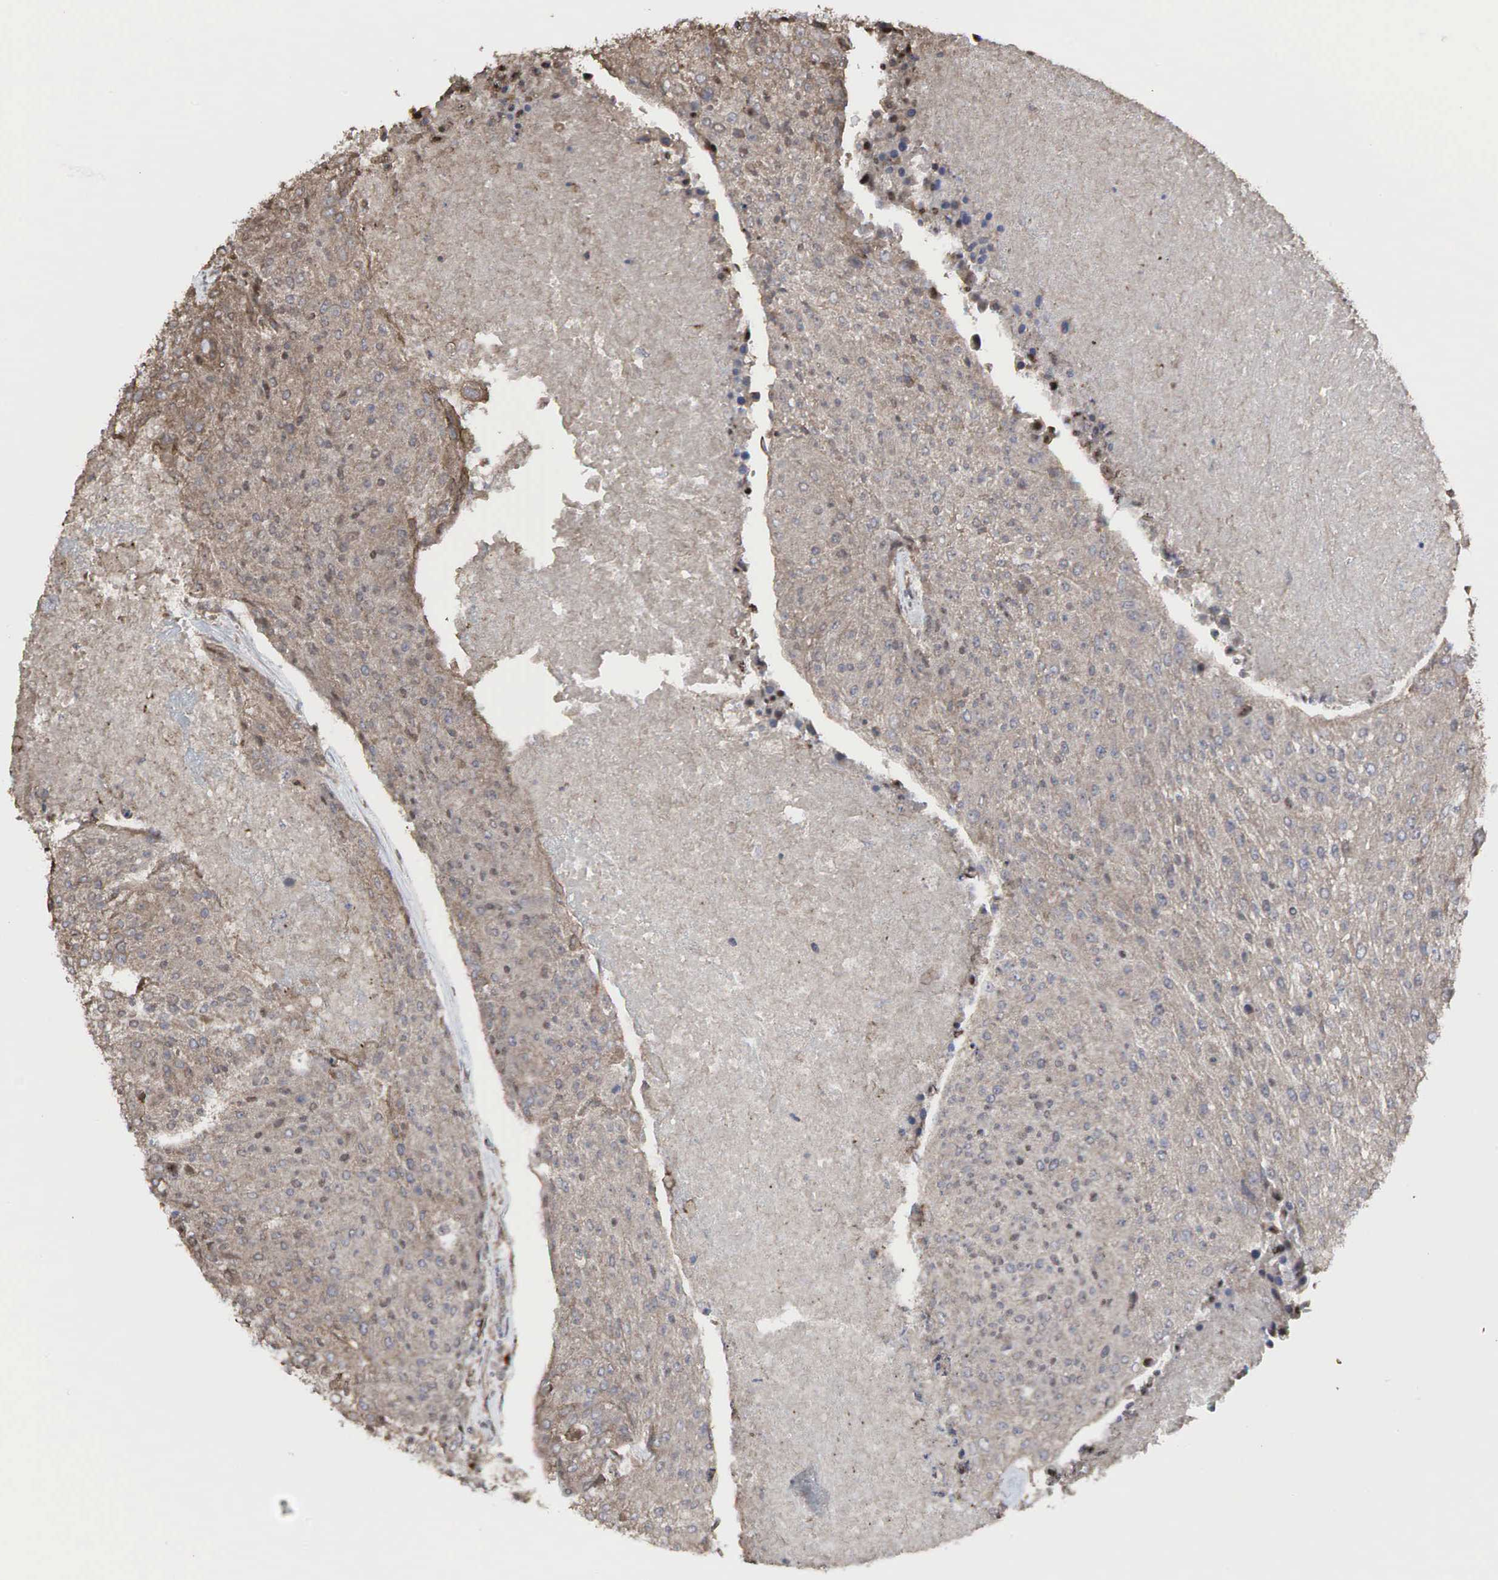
{"staining": {"intensity": "weak", "quantity": ">75%", "location": "cytoplasmic/membranous"}, "tissue": "urothelial cancer", "cell_type": "Tumor cells", "image_type": "cancer", "snomed": [{"axis": "morphology", "description": "Urothelial carcinoma, High grade"}, {"axis": "topography", "description": "Urinary bladder"}], "caption": "DAB (3,3'-diaminobenzidine) immunohistochemical staining of human urothelial carcinoma (high-grade) shows weak cytoplasmic/membranous protein positivity in approximately >75% of tumor cells.", "gene": "PABPC5", "patient": {"sex": "female", "age": 85}}